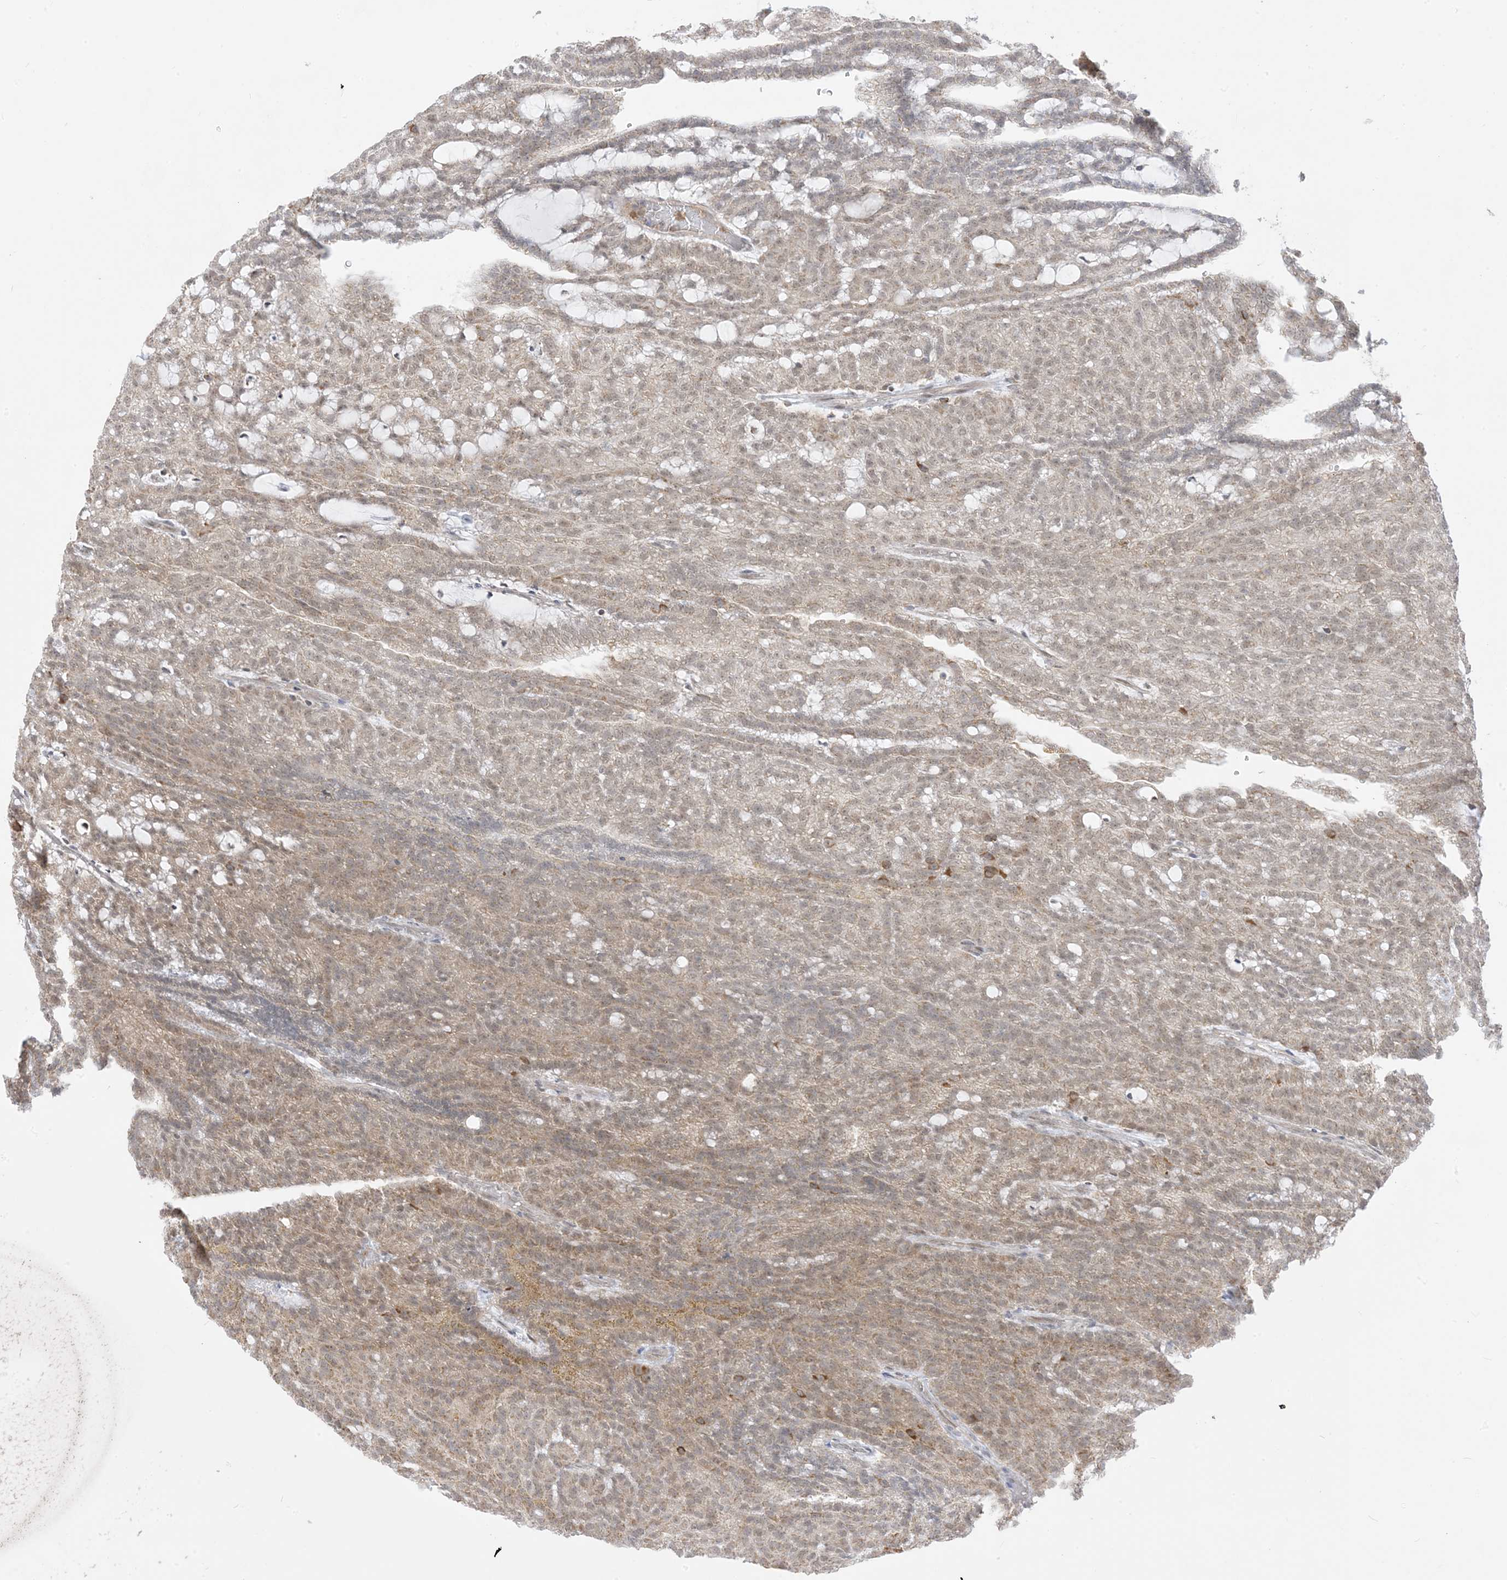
{"staining": {"intensity": "weak", "quantity": ">75%", "location": "cytoplasmic/membranous"}, "tissue": "renal cancer", "cell_type": "Tumor cells", "image_type": "cancer", "snomed": [{"axis": "morphology", "description": "Adenocarcinoma, NOS"}, {"axis": "topography", "description": "Kidney"}], "caption": "Protein staining of adenocarcinoma (renal) tissue demonstrates weak cytoplasmic/membranous expression in about >75% of tumor cells. (IHC, brightfield microscopy, high magnification).", "gene": "KANSL3", "patient": {"sex": "male", "age": 63}}